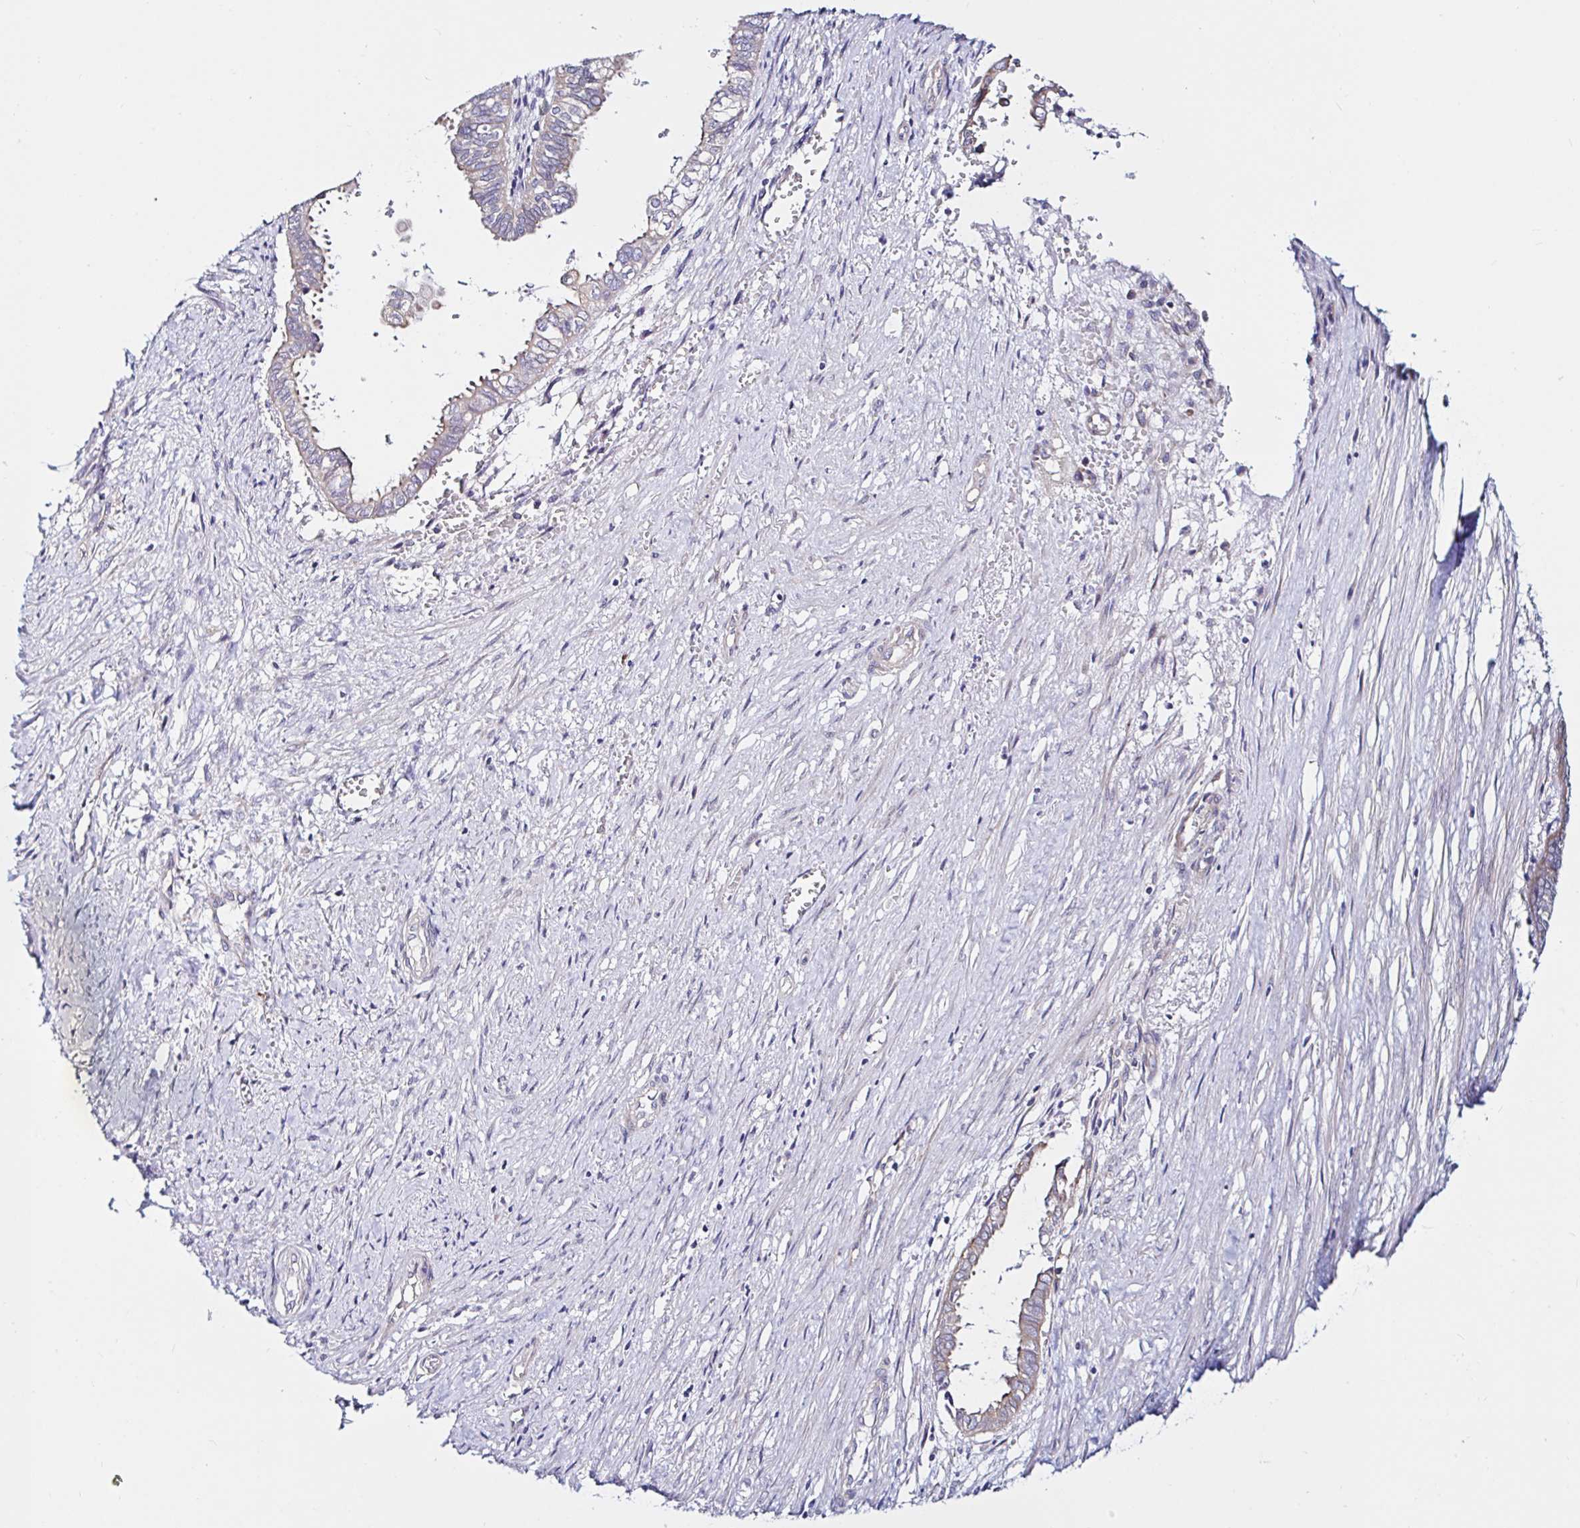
{"staining": {"intensity": "weak", "quantity": "25%-75%", "location": "cytoplasmic/membranous"}, "tissue": "ovarian cancer", "cell_type": "Tumor cells", "image_type": "cancer", "snomed": [{"axis": "morphology", "description": "Carcinoma, endometroid"}, {"axis": "topography", "description": "Ovary"}], "caption": "Protein expression analysis of human endometroid carcinoma (ovarian) reveals weak cytoplasmic/membranous expression in approximately 25%-75% of tumor cells. (Brightfield microscopy of DAB IHC at high magnification).", "gene": "VSIG2", "patient": {"sex": "female", "age": 64}}